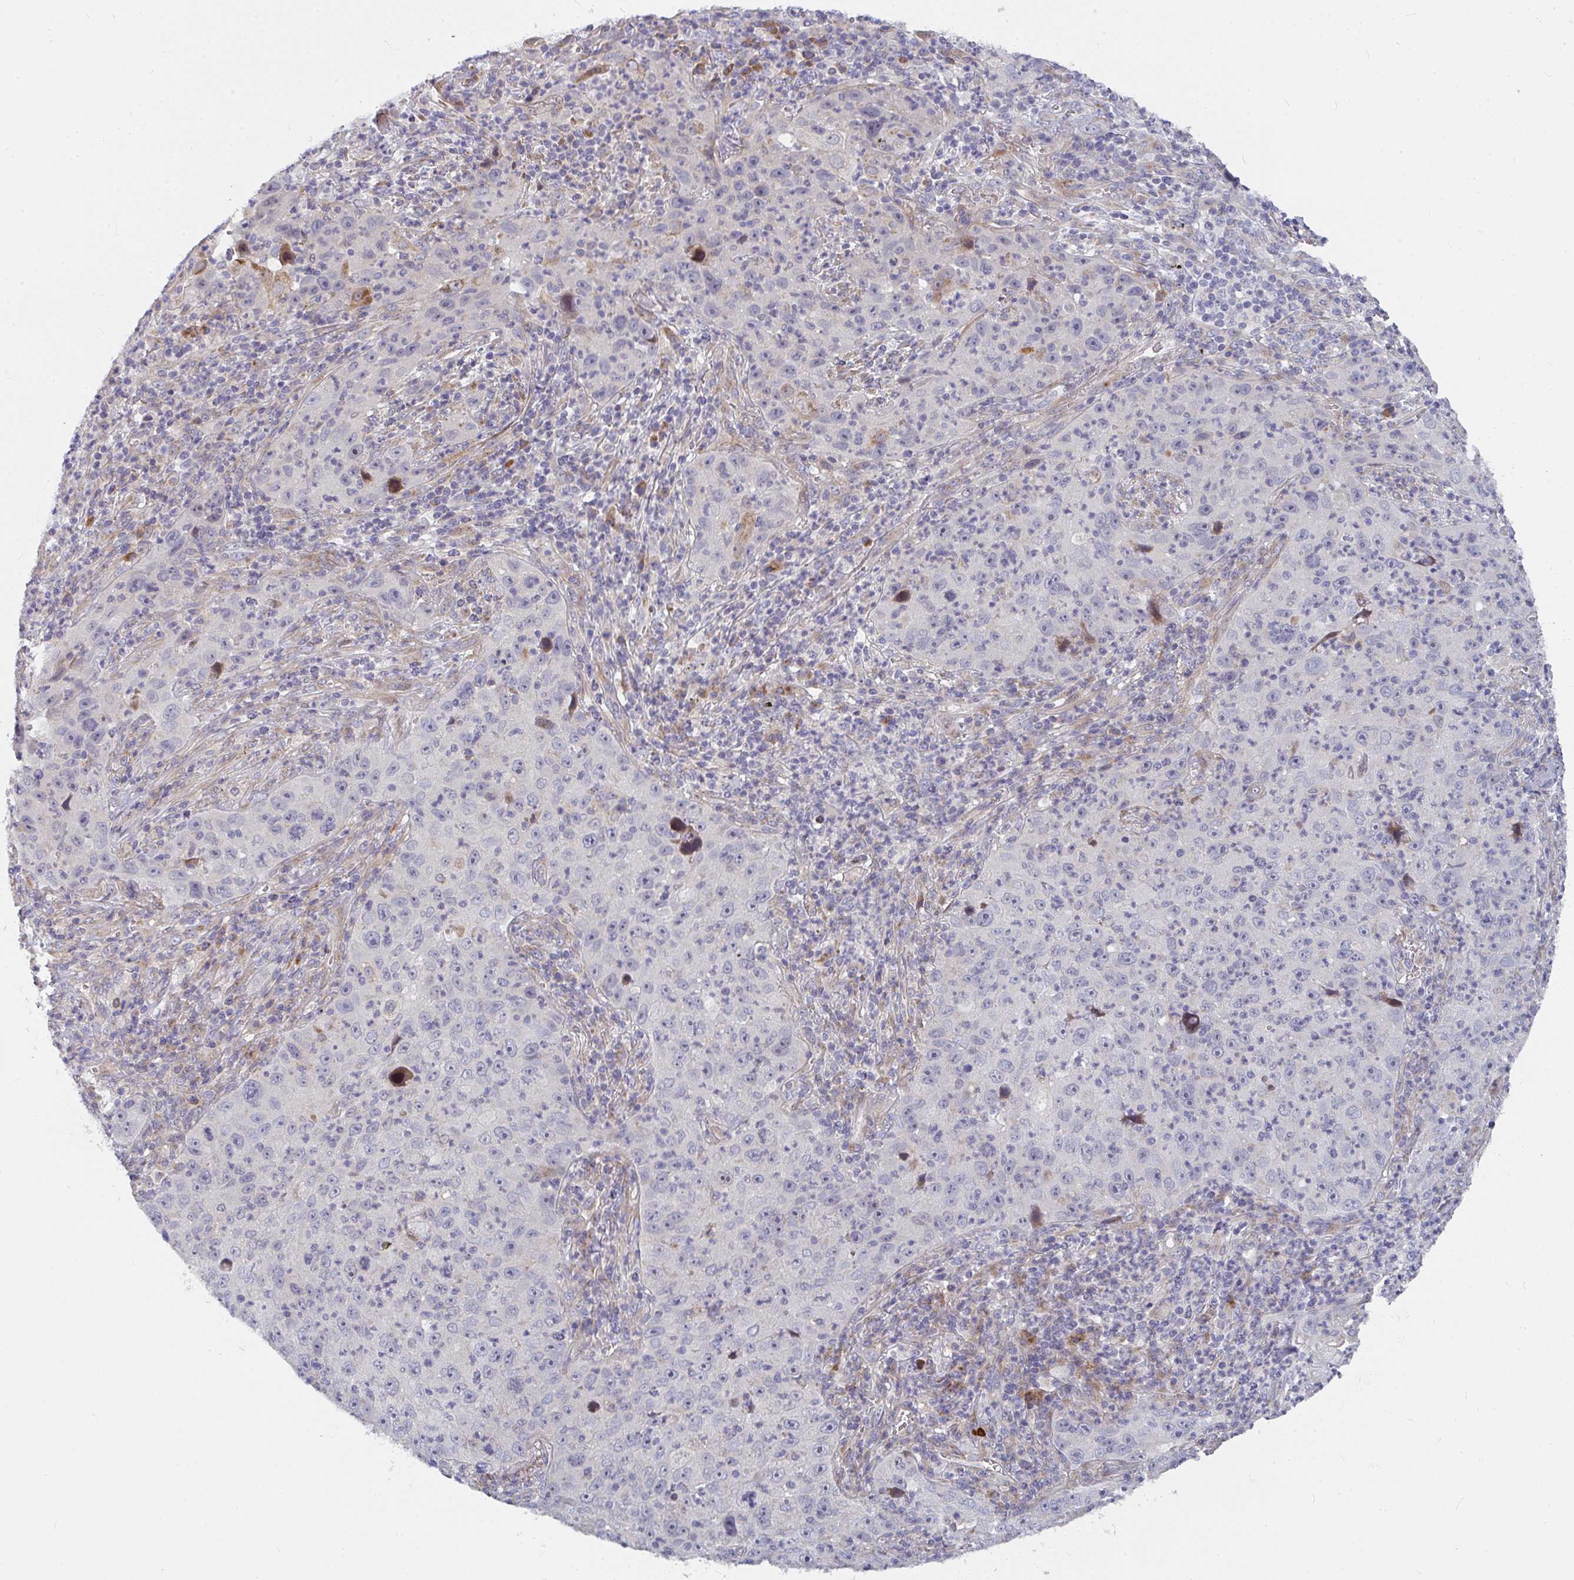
{"staining": {"intensity": "negative", "quantity": "none", "location": "none"}, "tissue": "lung cancer", "cell_type": "Tumor cells", "image_type": "cancer", "snomed": [{"axis": "morphology", "description": "Squamous cell carcinoma, NOS"}, {"axis": "topography", "description": "Lung"}], "caption": "High magnification brightfield microscopy of lung squamous cell carcinoma stained with DAB (brown) and counterstained with hematoxylin (blue): tumor cells show no significant staining. Nuclei are stained in blue.", "gene": "RHEBL1", "patient": {"sex": "male", "age": 71}}